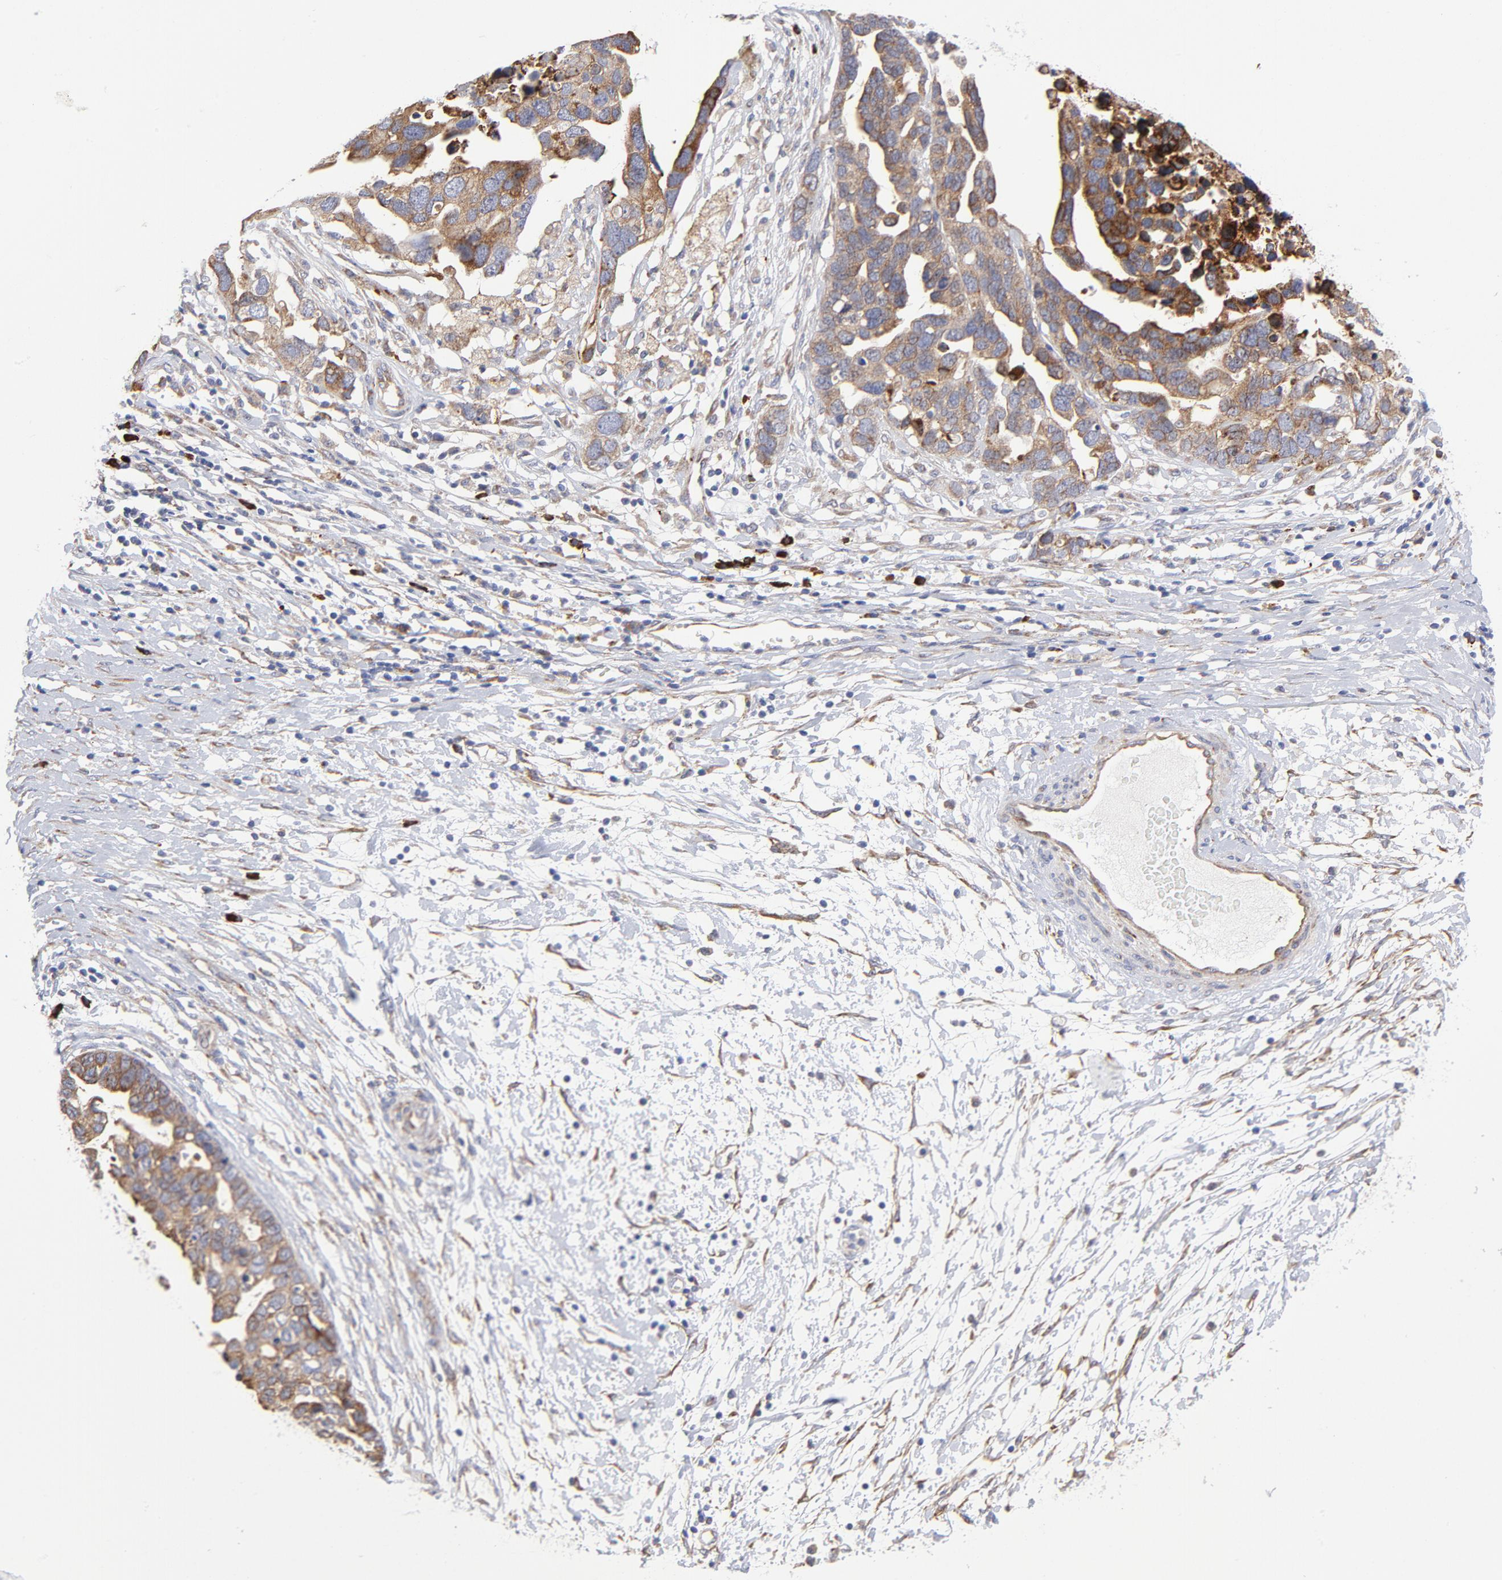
{"staining": {"intensity": "moderate", "quantity": ">75%", "location": "cytoplasmic/membranous"}, "tissue": "ovarian cancer", "cell_type": "Tumor cells", "image_type": "cancer", "snomed": [{"axis": "morphology", "description": "Cystadenocarcinoma, serous, NOS"}, {"axis": "topography", "description": "Ovary"}], "caption": "Protein analysis of ovarian cancer tissue shows moderate cytoplasmic/membranous positivity in approximately >75% of tumor cells.", "gene": "RAPGEF3", "patient": {"sex": "female", "age": 54}}